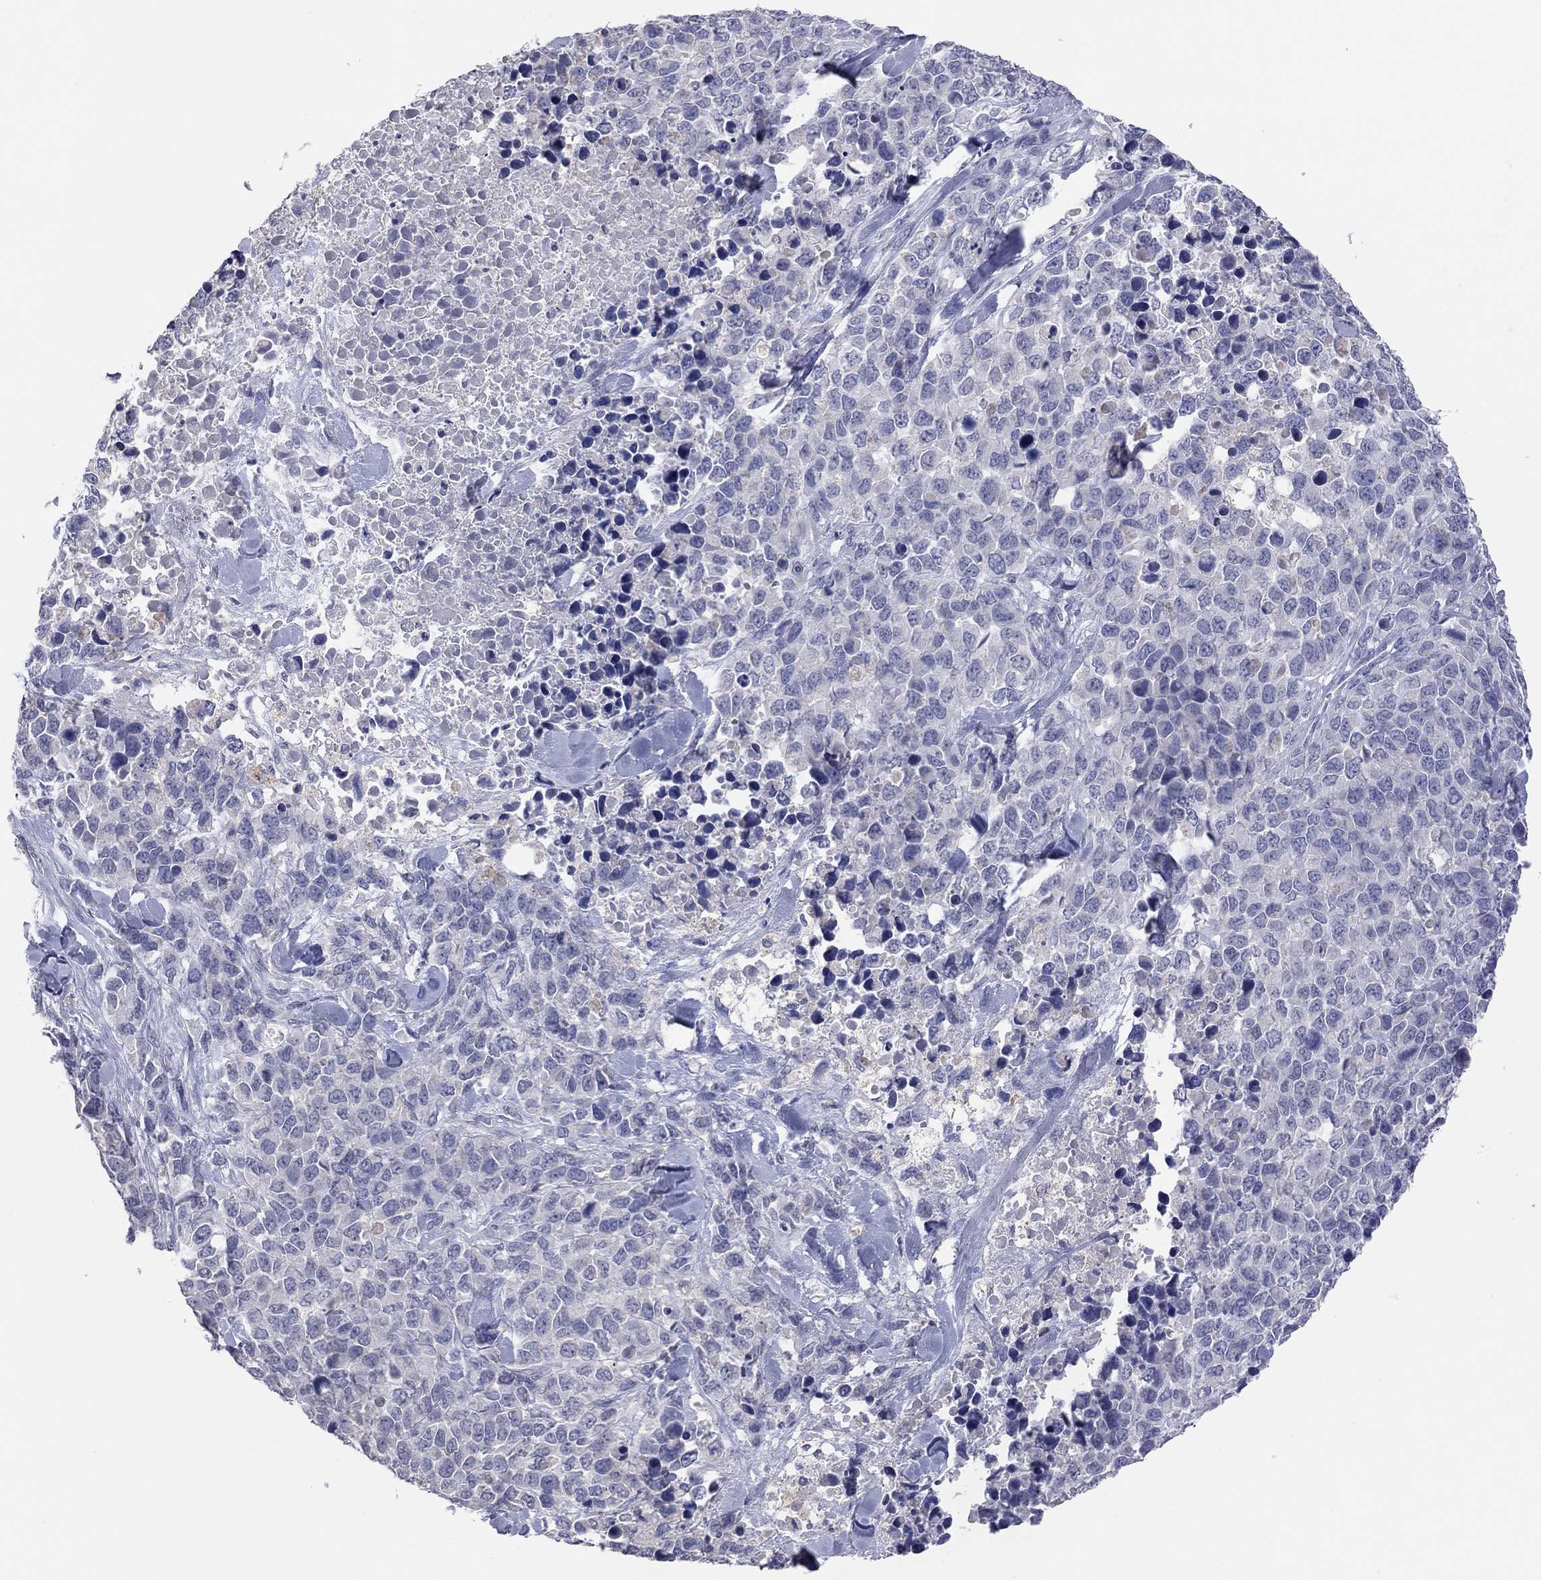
{"staining": {"intensity": "negative", "quantity": "none", "location": "none"}, "tissue": "melanoma", "cell_type": "Tumor cells", "image_type": "cancer", "snomed": [{"axis": "morphology", "description": "Malignant melanoma, Metastatic site"}, {"axis": "topography", "description": "Skin"}], "caption": "High power microscopy image of an immunohistochemistry image of melanoma, revealing no significant staining in tumor cells. Nuclei are stained in blue.", "gene": "MMP13", "patient": {"sex": "male", "age": 84}}